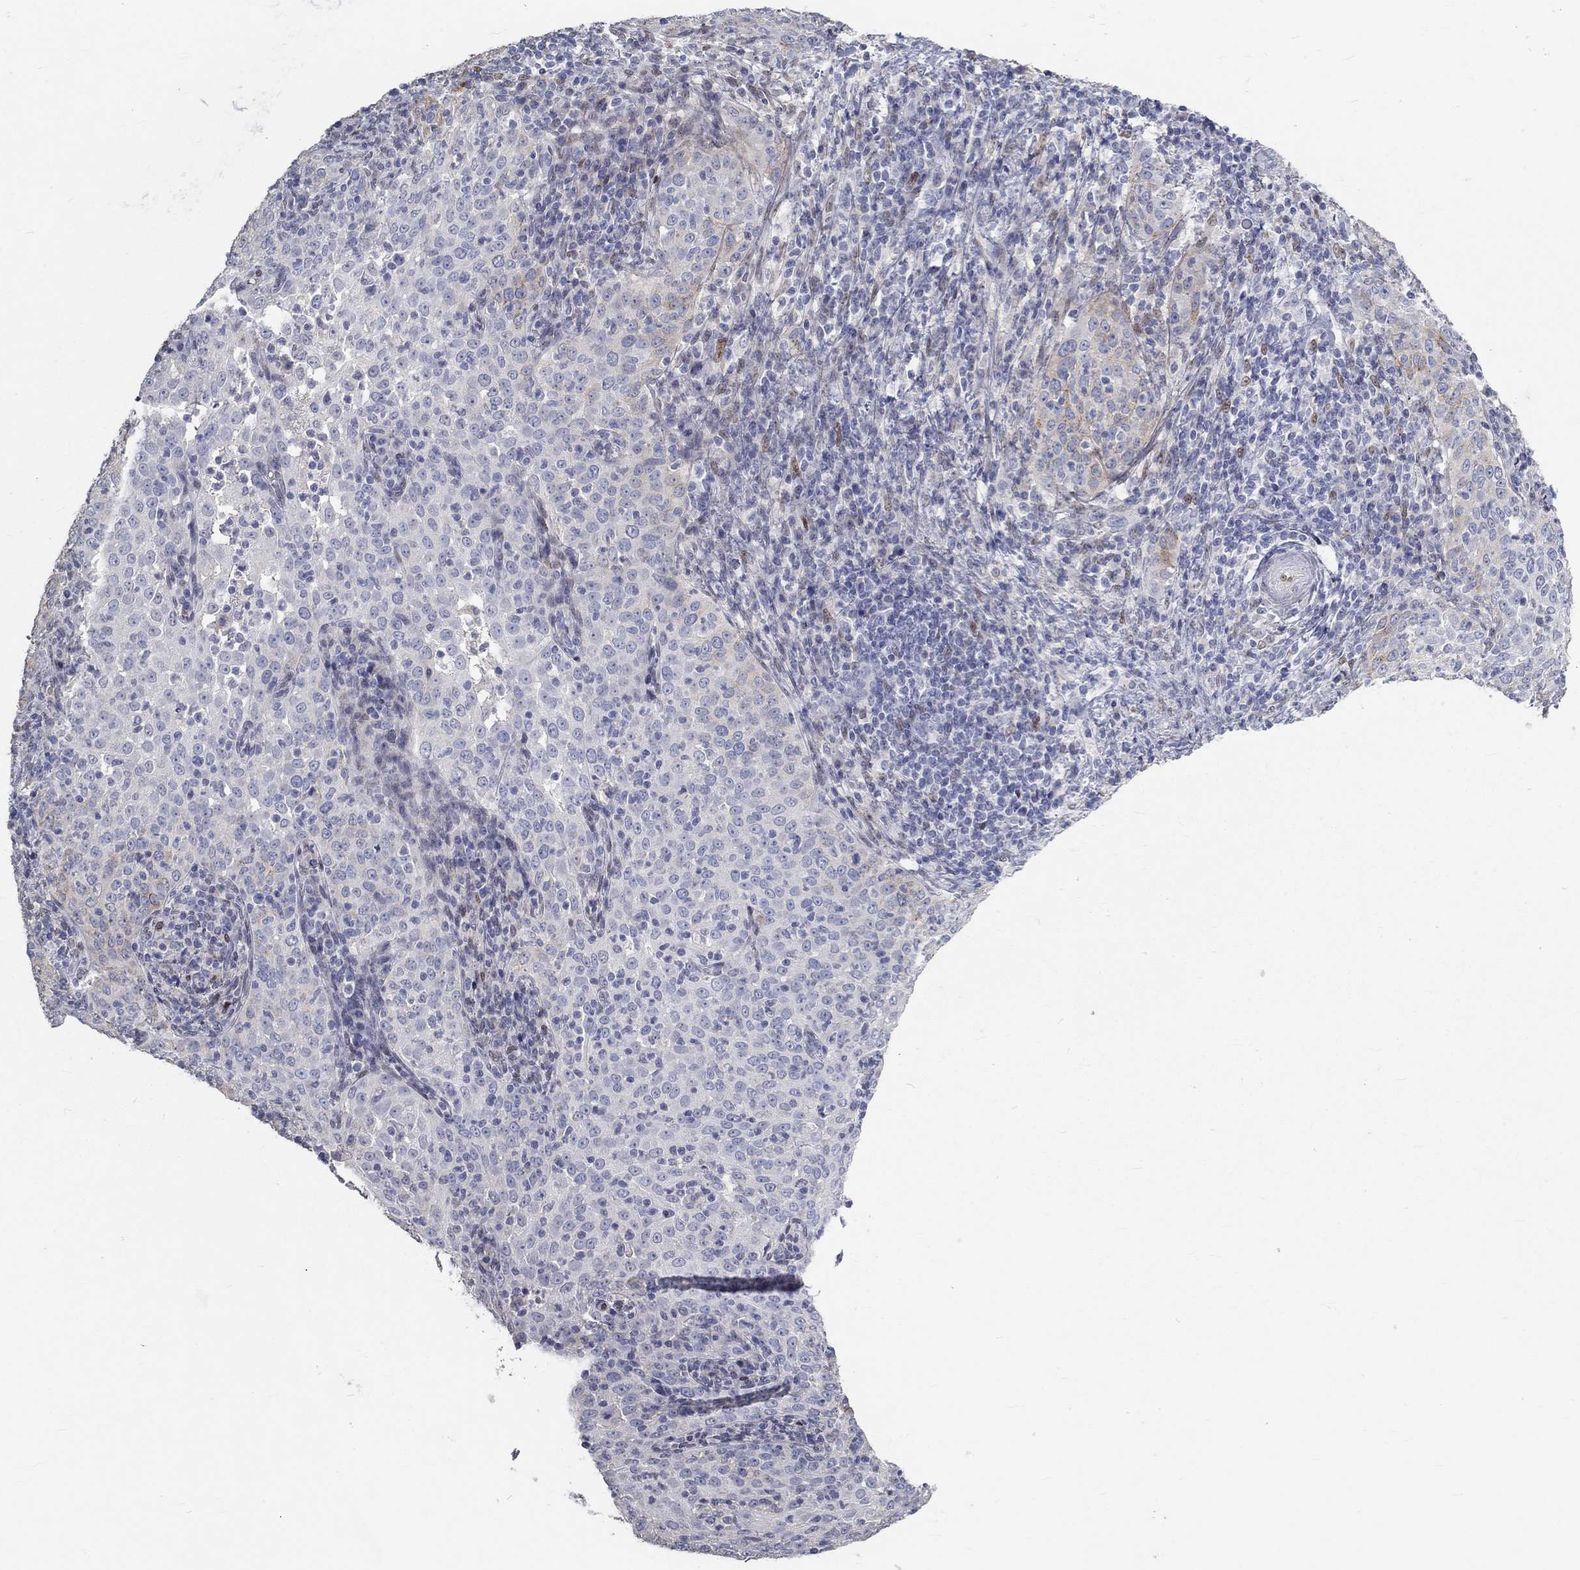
{"staining": {"intensity": "weak", "quantity": "<25%", "location": "cytoplasmic/membranous"}, "tissue": "cervical cancer", "cell_type": "Tumor cells", "image_type": "cancer", "snomed": [{"axis": "morphology", "description": "Squamous cell carcinoma, NOS"}, {"axis": "topography", "description": "Cervix"}], "caption": "Tumor cells show no significant protein staining in cervical squamous cell carcinoma.", "gene": "FGF2", "patient": {"sex": "female", "age": 51}}